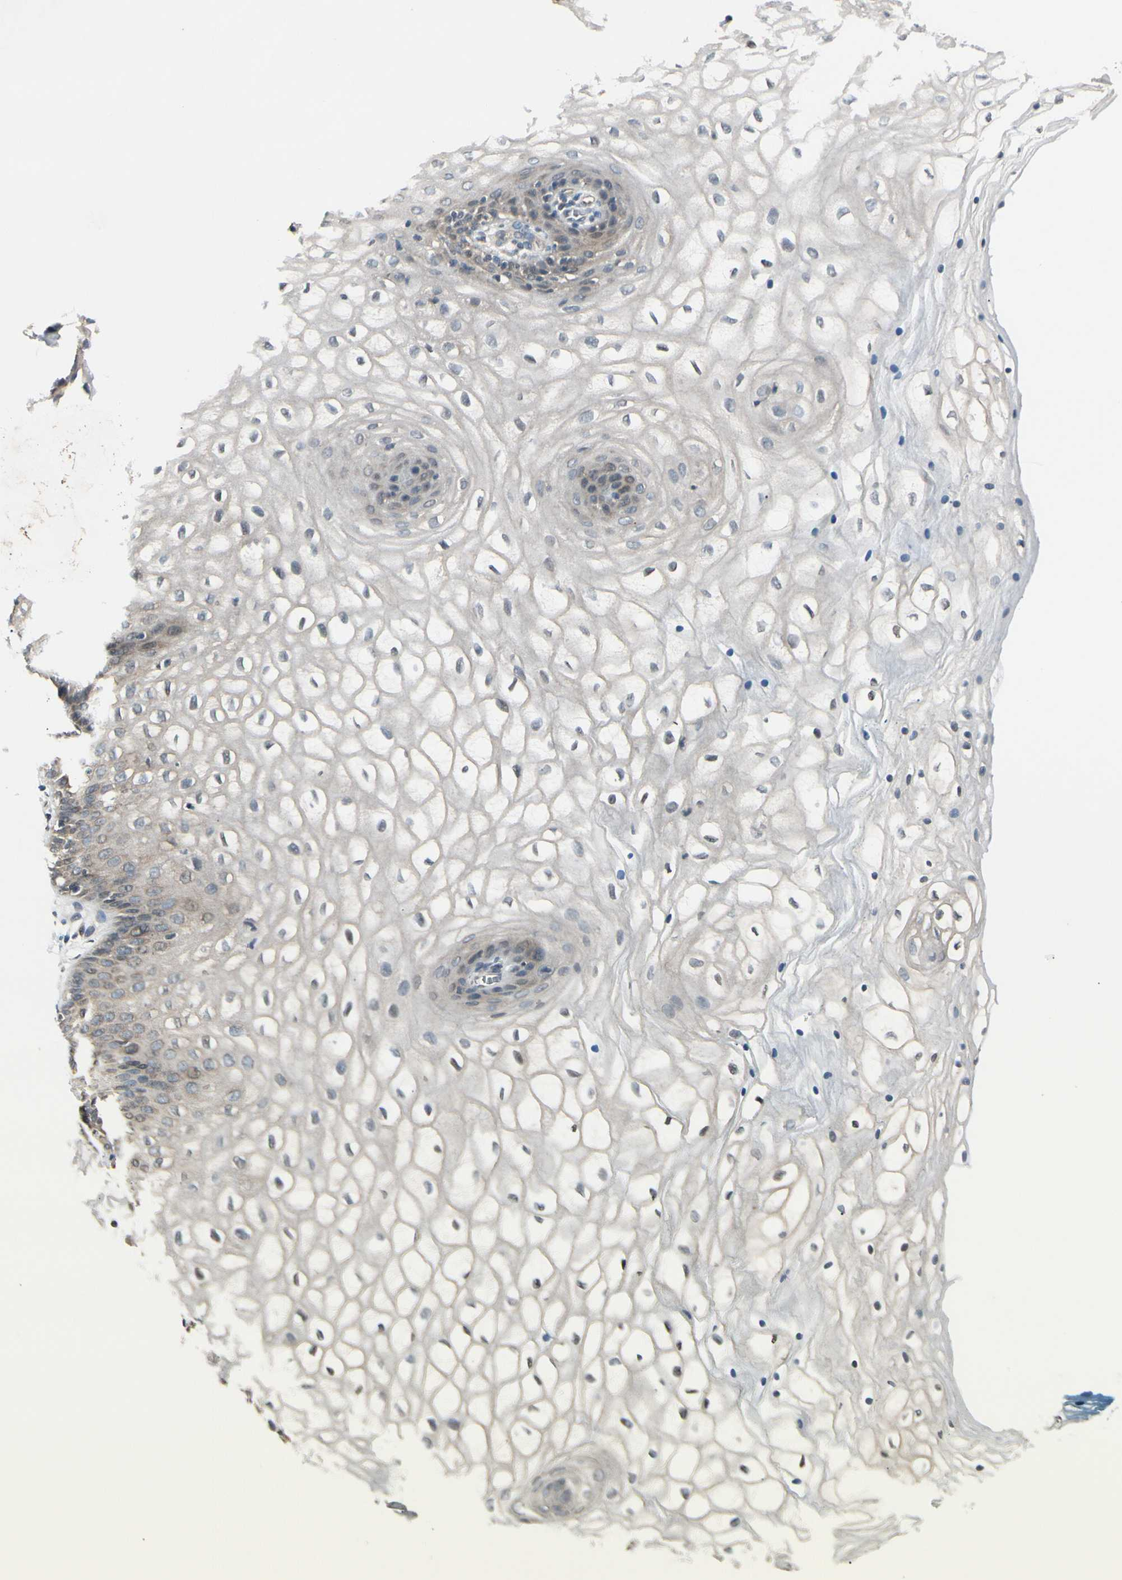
{"staining": {"intensity": "weak", "quantity": "25%-75%", "location": "cytoplasmic/membranous"}, "tissue": "vagina", "cell_type": "Squamous epithelial cells", "image_type": "normal", "snomed": [{"axis": "morphology", "description": "Normal tissue, NOS"}, {"axis": "topography", "description": "Vagina"}], "caption": "Immunohistochemical staining of benign vagina demonstrates 25%-75% levels of weak cytoplasmic/membranous protein staining in approximately 25%-75% of squamous epithelial cells. Using DAB (3,3'-diaminobenzidine) (brown) and hematoxylin (blue) stains, captured at high magnification using brightfield microscopy.", "gene": "FGF10", "patient": {"sex": "female", "age": 34}}